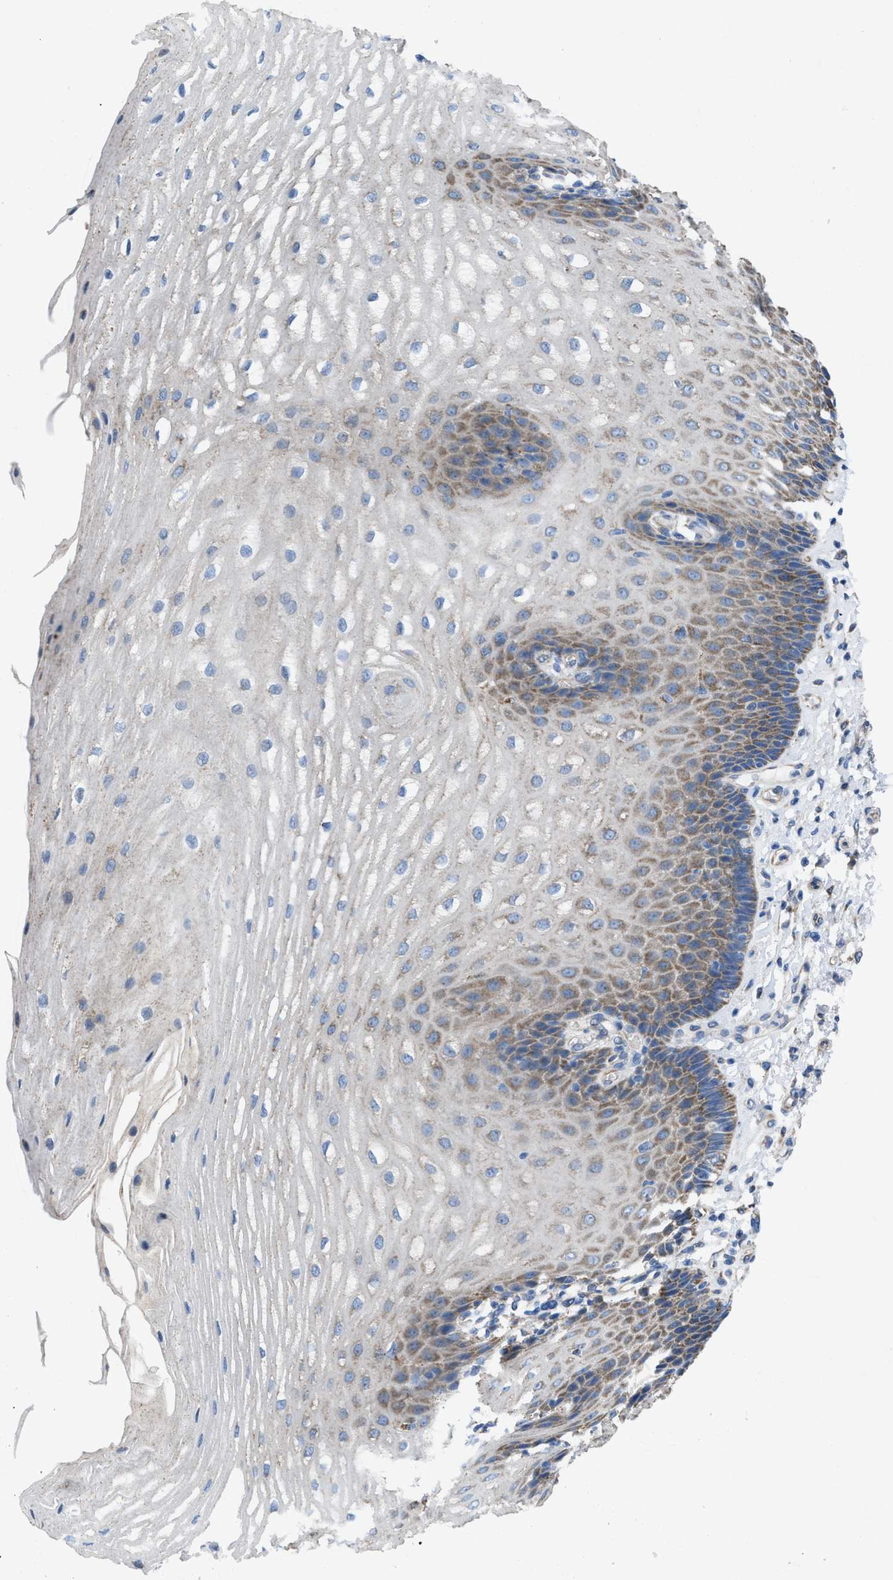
{"staining": {"intensity": "moderate", "quantity": "25%-75%", "location": "cytoplasmic/membranous"}, "tissue": "esophagus", "cell_type": "Squamous epithelial cells", "image_type": "normal", "snomed": [{"axis": "morphology", "description": "Normal tissue, NOS"}, {"axis": "topography", "description": "Esophagus"}], "caption": "Protein expression analysis of benign human esophagus reveals moderate cytoplasmic/membranous expression in approximately 25%-75% of squamous epithelial cells. (DAB (3,3'-diaminobenzidine) IHC with brightfield microscopy, high magnification).", "gene": "DOLPP1", "patient": {"sex": "male", "age": 54}}